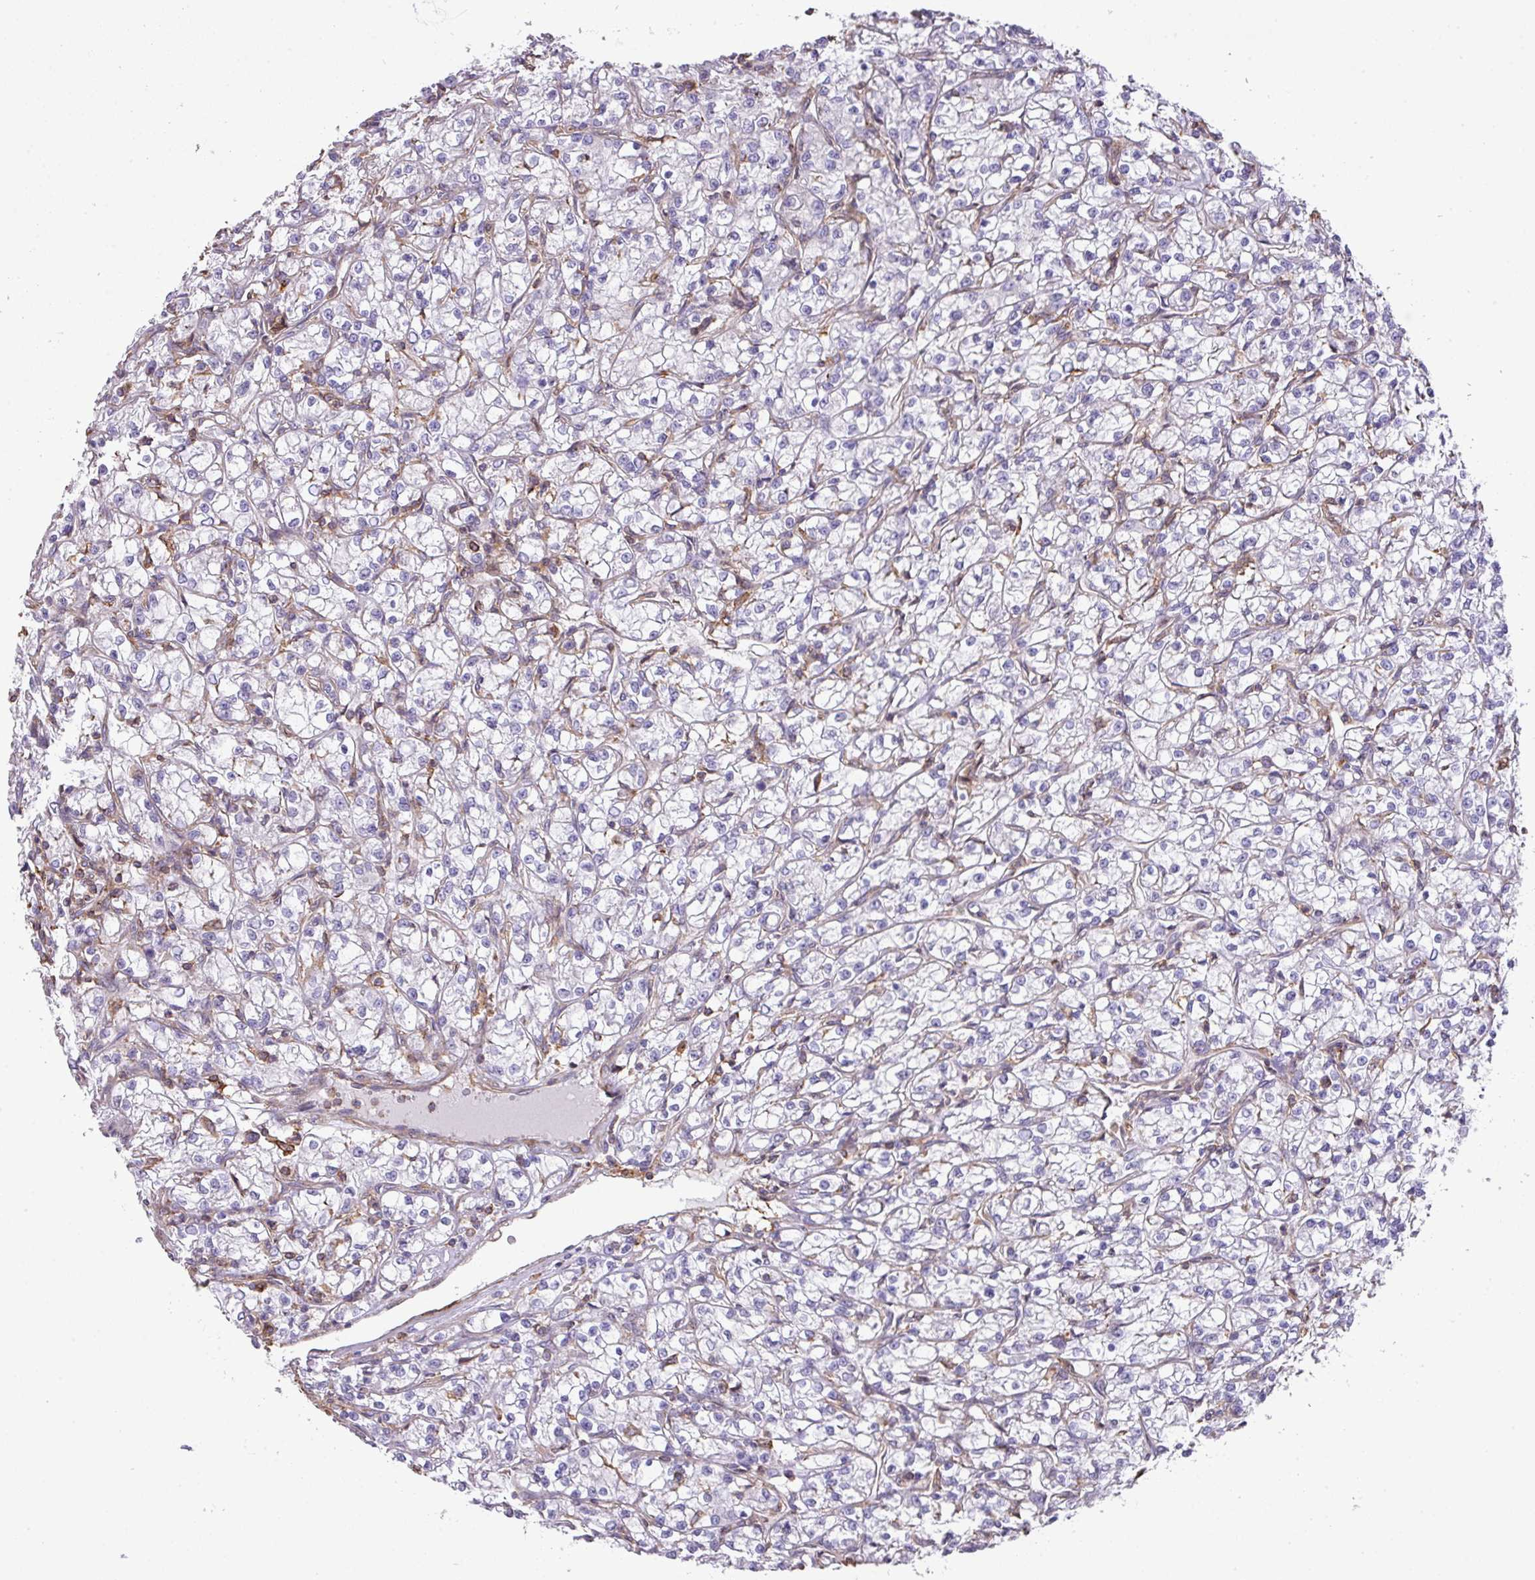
{"staining": {"intensity": "negative", "quantity": "none", "location": "none"}, "tissue": "renal cancer", "cell_type": "Tumor cells", "image_type": "cancer", "snomed": [{"axis": "morphology", "description": "Adenocarcinoma, NOS"}, {"axis": "topography", "description": "Kidney"}], "caption": "High magnification brightfield microscopy of renal cancer (adenocarcinoma) stained with DAB (brown) and counterstained with hematoxylin (blue): tumor cells show no significant staining.", "gene": "LRRC41", "patient": {"sex": "female", "age": 59}}